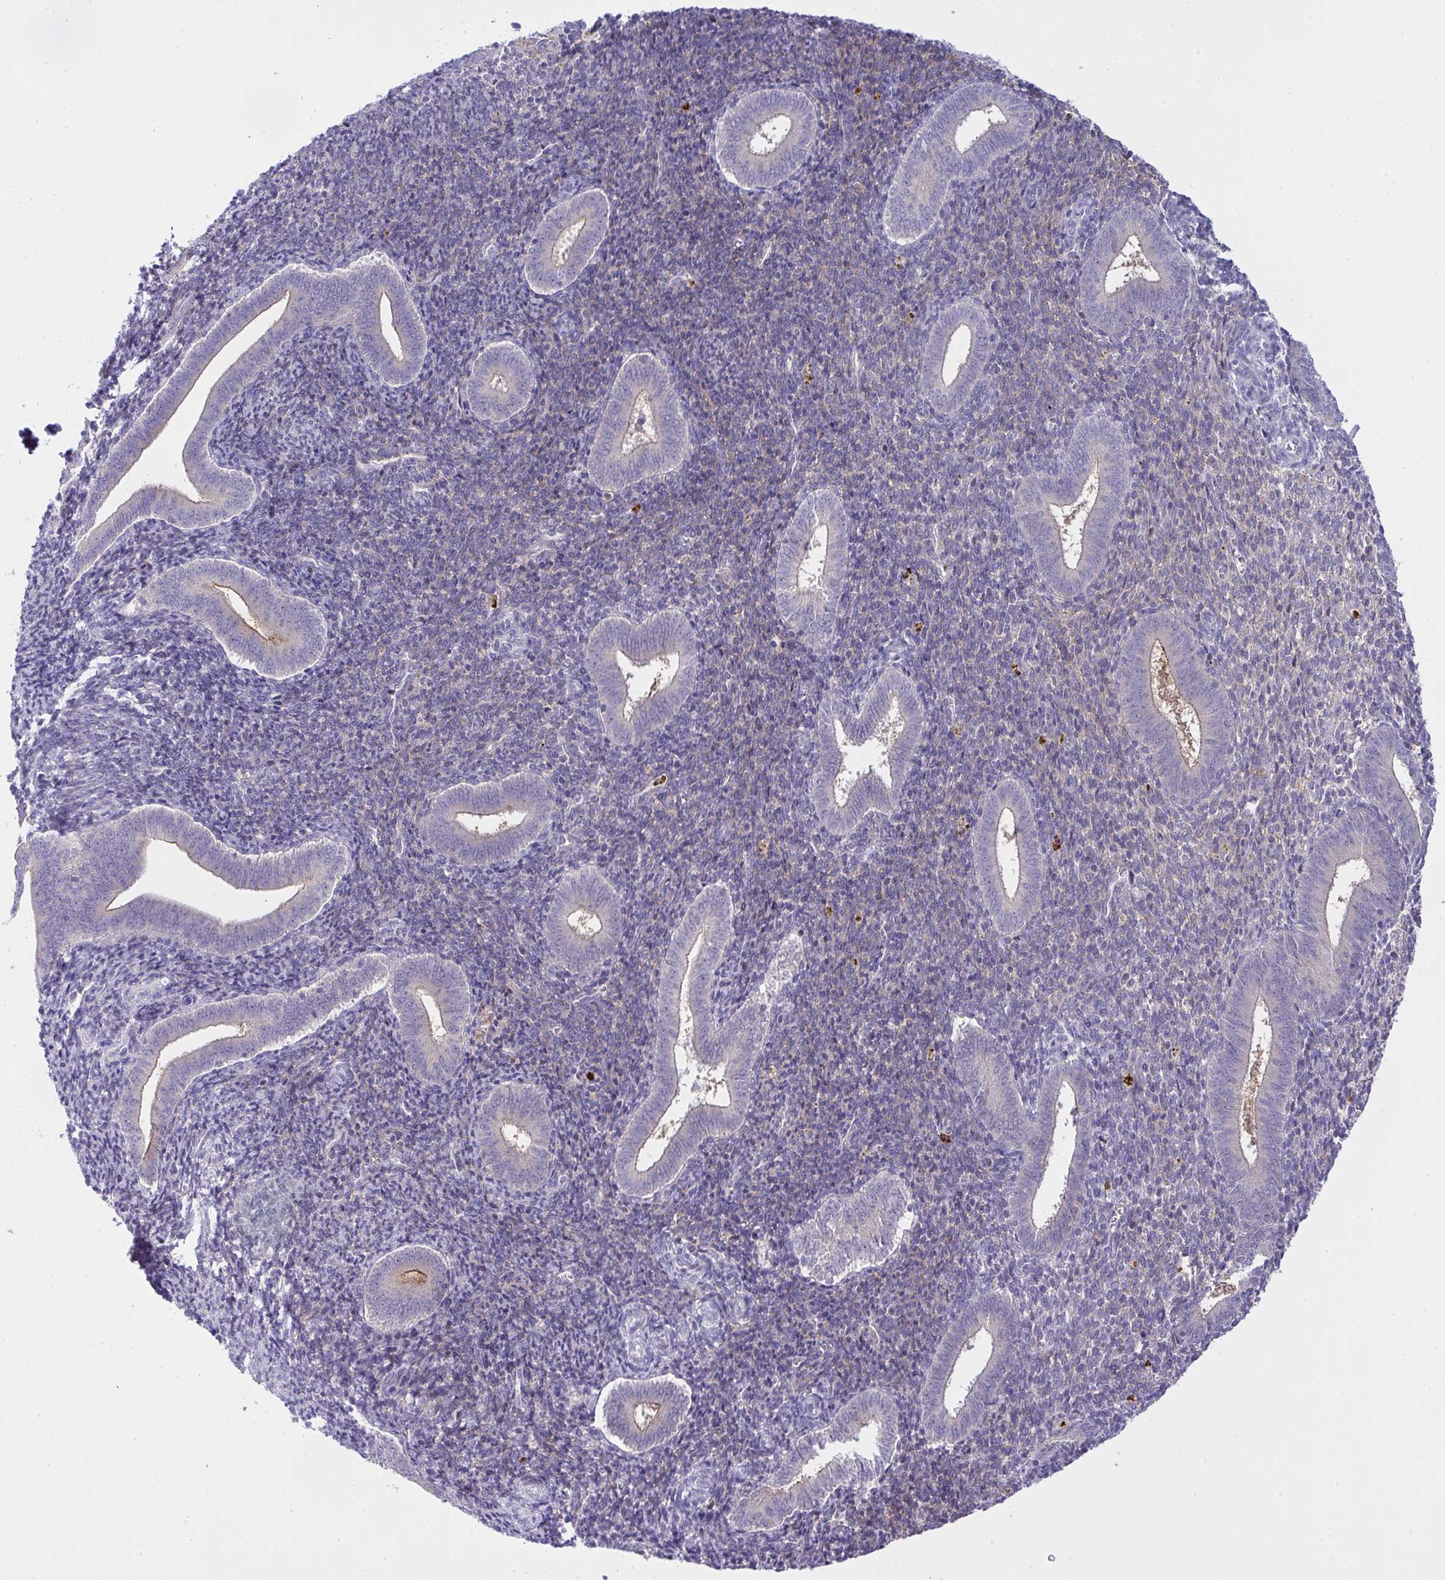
{"staining": {"intensity": "negative", "quantity": "none", "location": "none"}, "tissue": "endometrium", "cell_type": "Cells in endometrial stroma", "image_type": "normal", "snomed": [{"axis": "morphology", "description": "Normal tissue, NOS"}, {"axis": "topography", "description": "Endometrium"}], "caption": "A high-resolution micrograph shows IHC staining of benign endometrium, which shows no significant expression in cells in endometrial stroma. (IHC, brightfield microscopy, high magnification).", "gene": "ZNF554", "patient": {"sex": "female", "age": 25}}